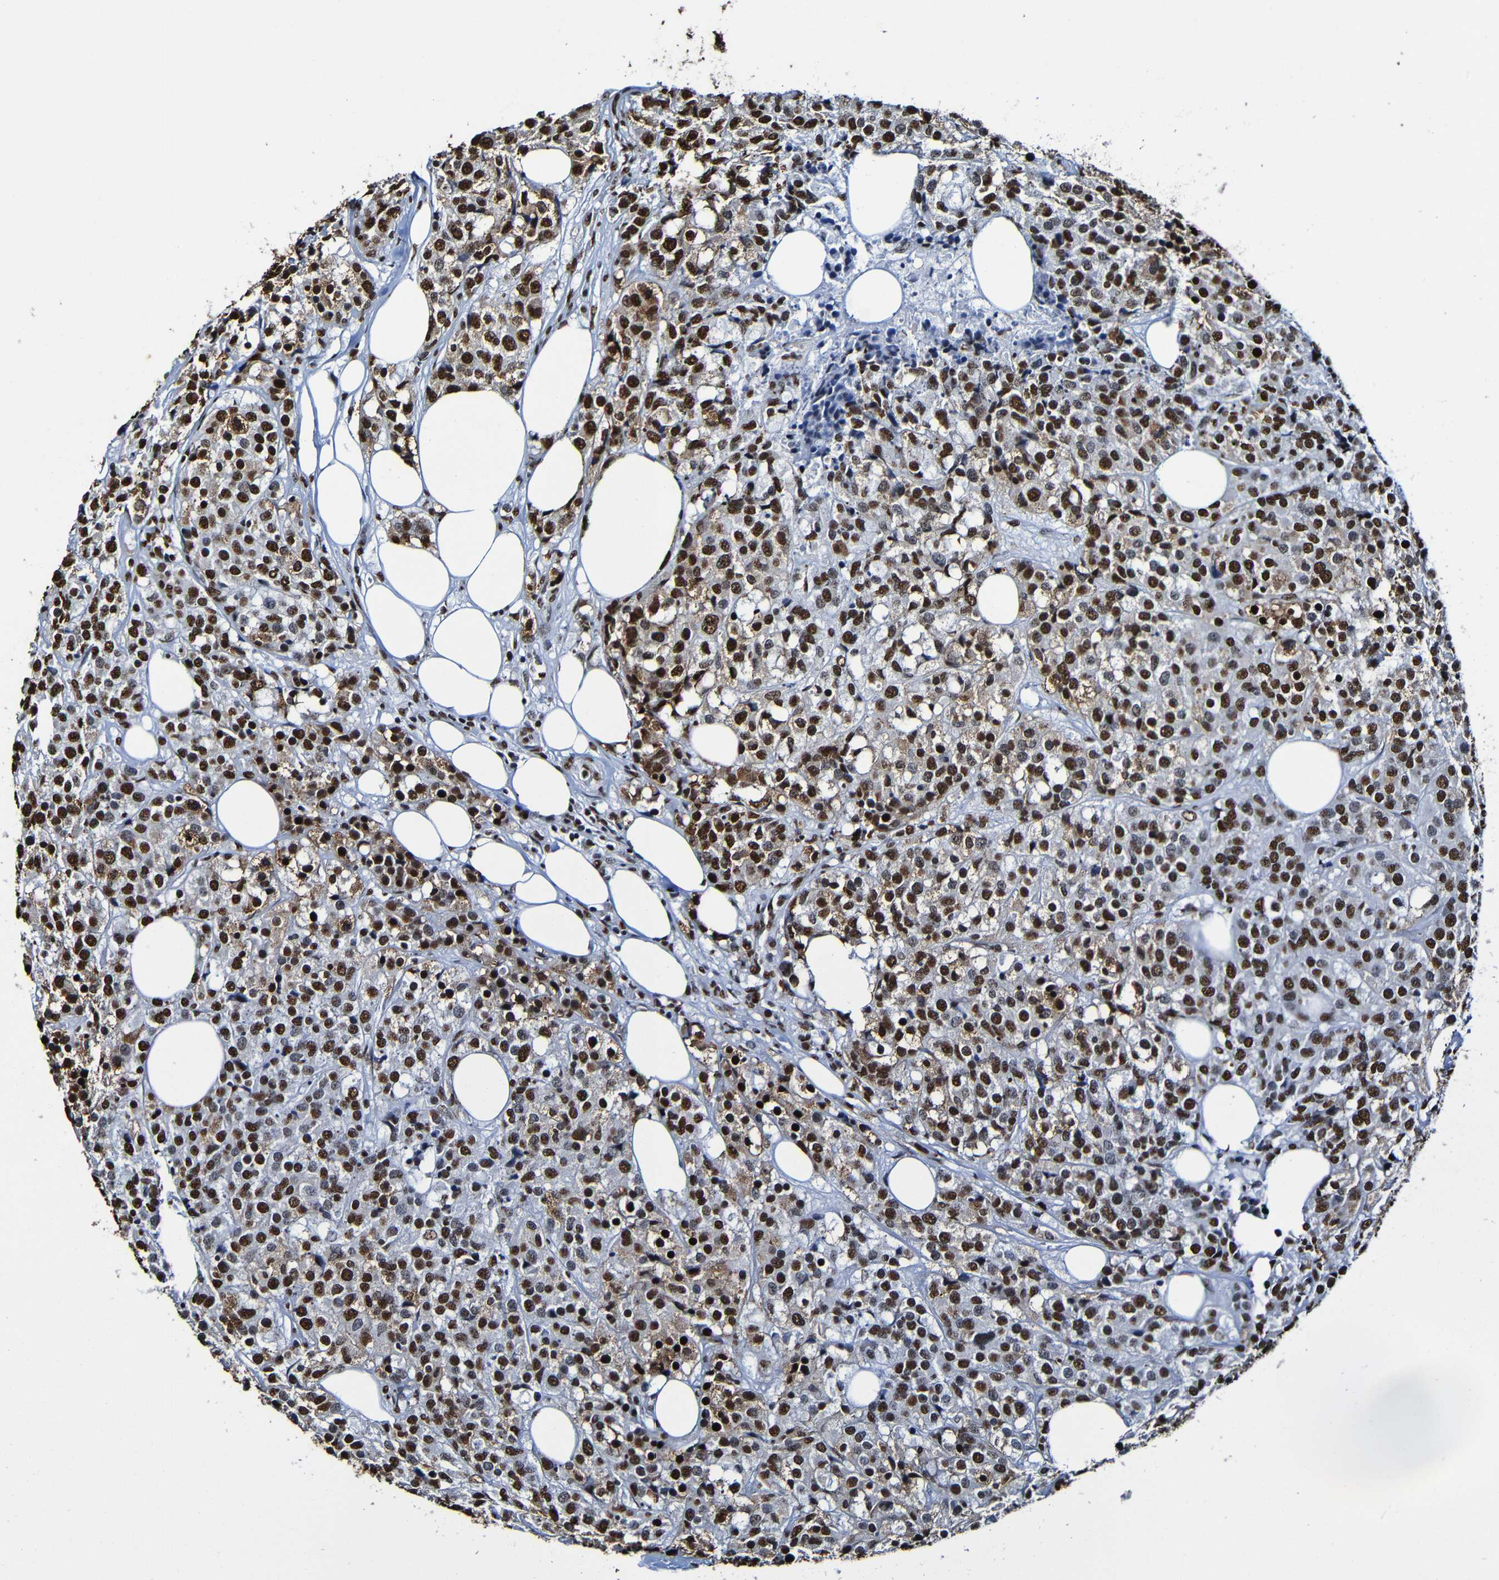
{"staining": {"intensity": "strong", "quantity": ">75%", "location": "nuclear"}, "tissue": "breast cancer", "cell_type": "Tumor cells", "image_type": "cancer", "snomed": [{"axis": "morphology", "description": "Lobular carcinoma"}, {"axis": "topography", "description": "Breast"}], "caption": "The photomicrograph exhibits immunohistochemical staining of breast cancer. There is strong nuclear staining is identified in approximately >75% of tumor cells.", "gene": "SRSF3", "patient": {"sex": "female", "age": 59}}